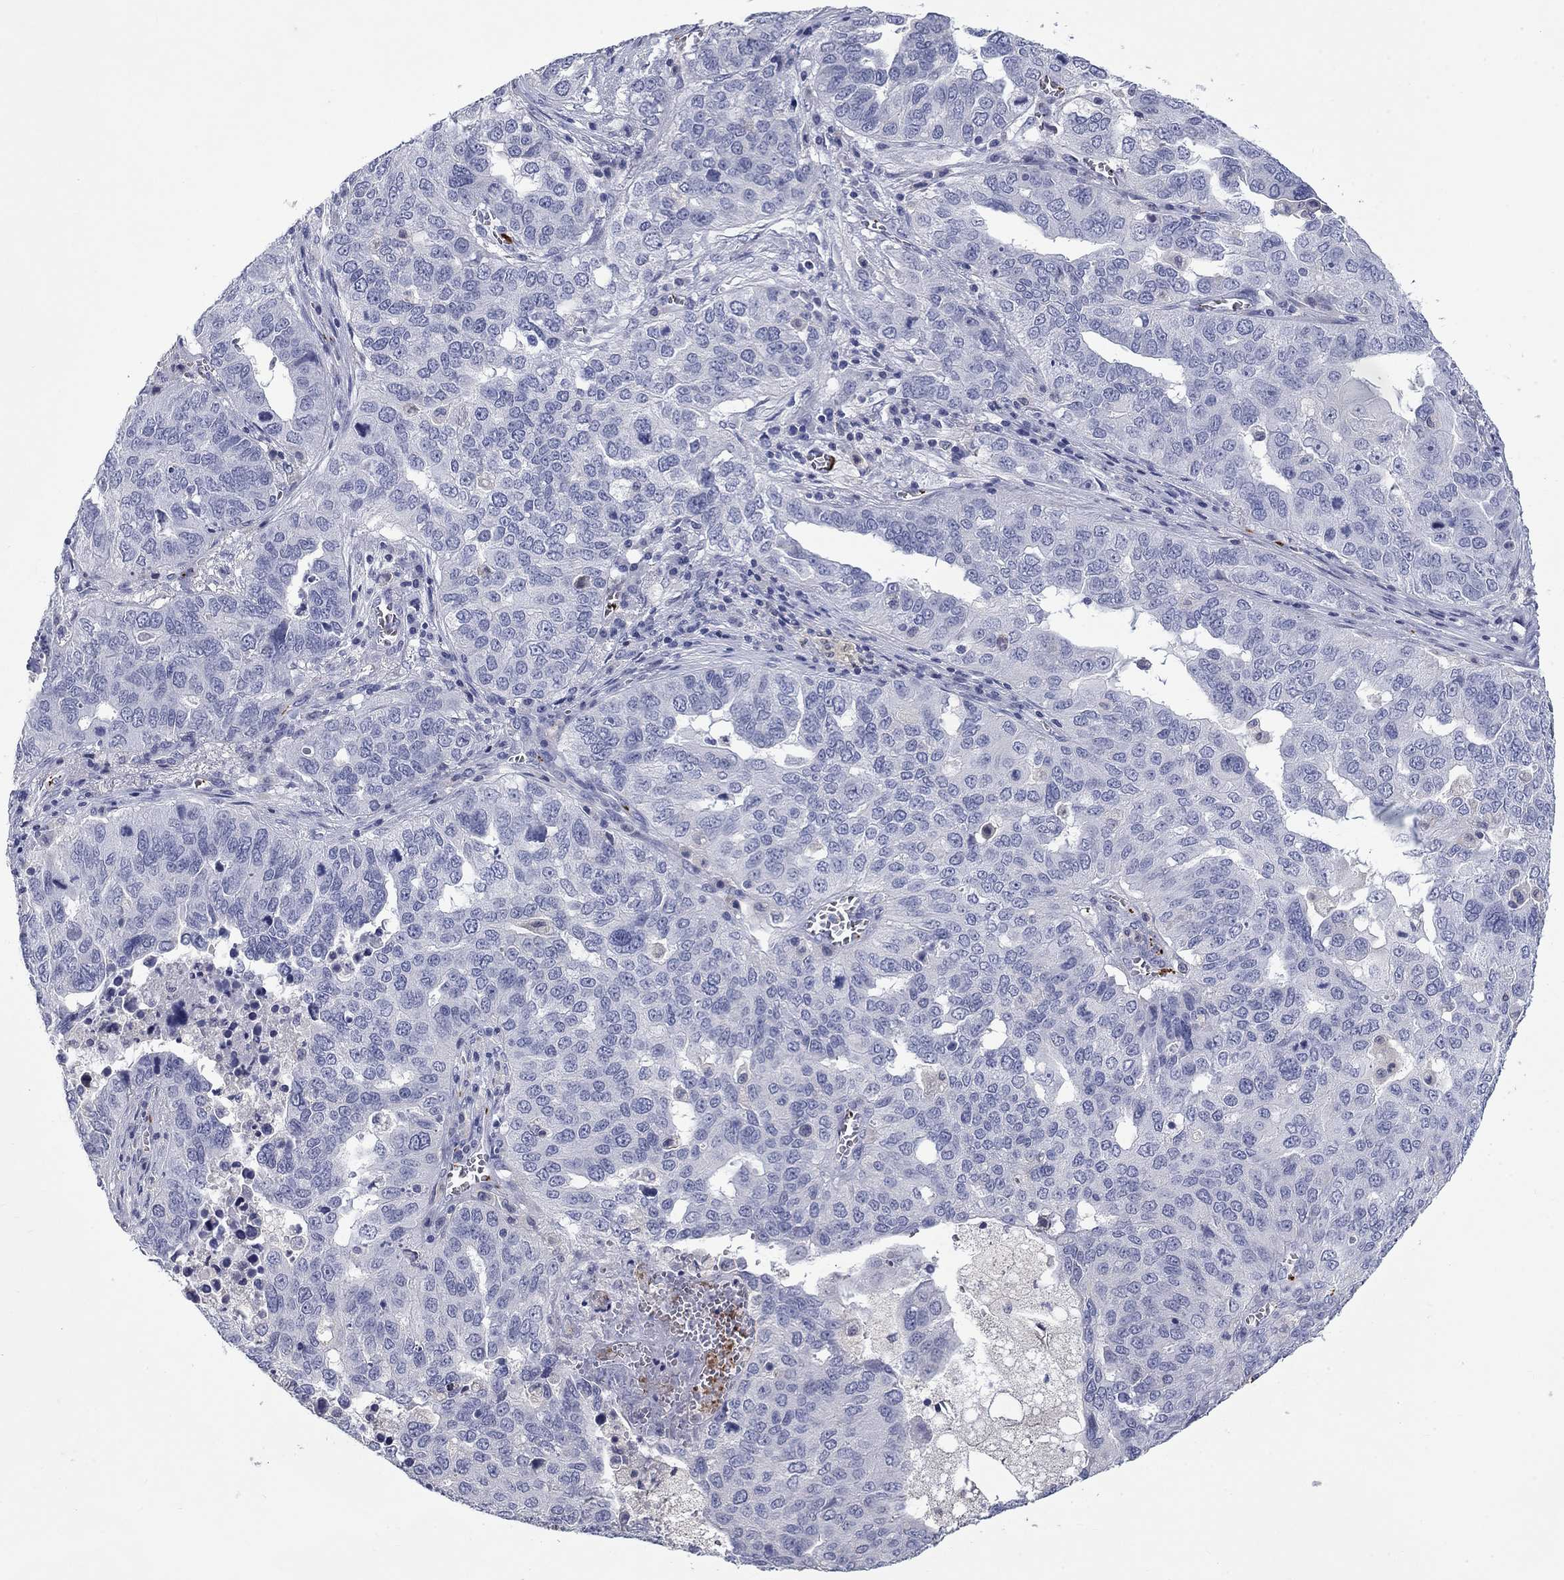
{"staining": {"intensity": "negative", "quantity": "none", "location": "none"}, "tissue": "ovarian cancer", "cell_type": "Tumor cells", "image_type": "cancer", "snomed": [{"axis": "morphology", "description": "Carcinoma, endometroid"}, {"axis": "topography", "description": "Soft tissue"}, {"axis": "topography", "description": "Ovary"}], "caption": "Tumor cells are negative for protein expression in human ovarian cancer (endometroid carcinoma).", "gene": "PLEK", "patient": {"sex": "female", "age": 52}}